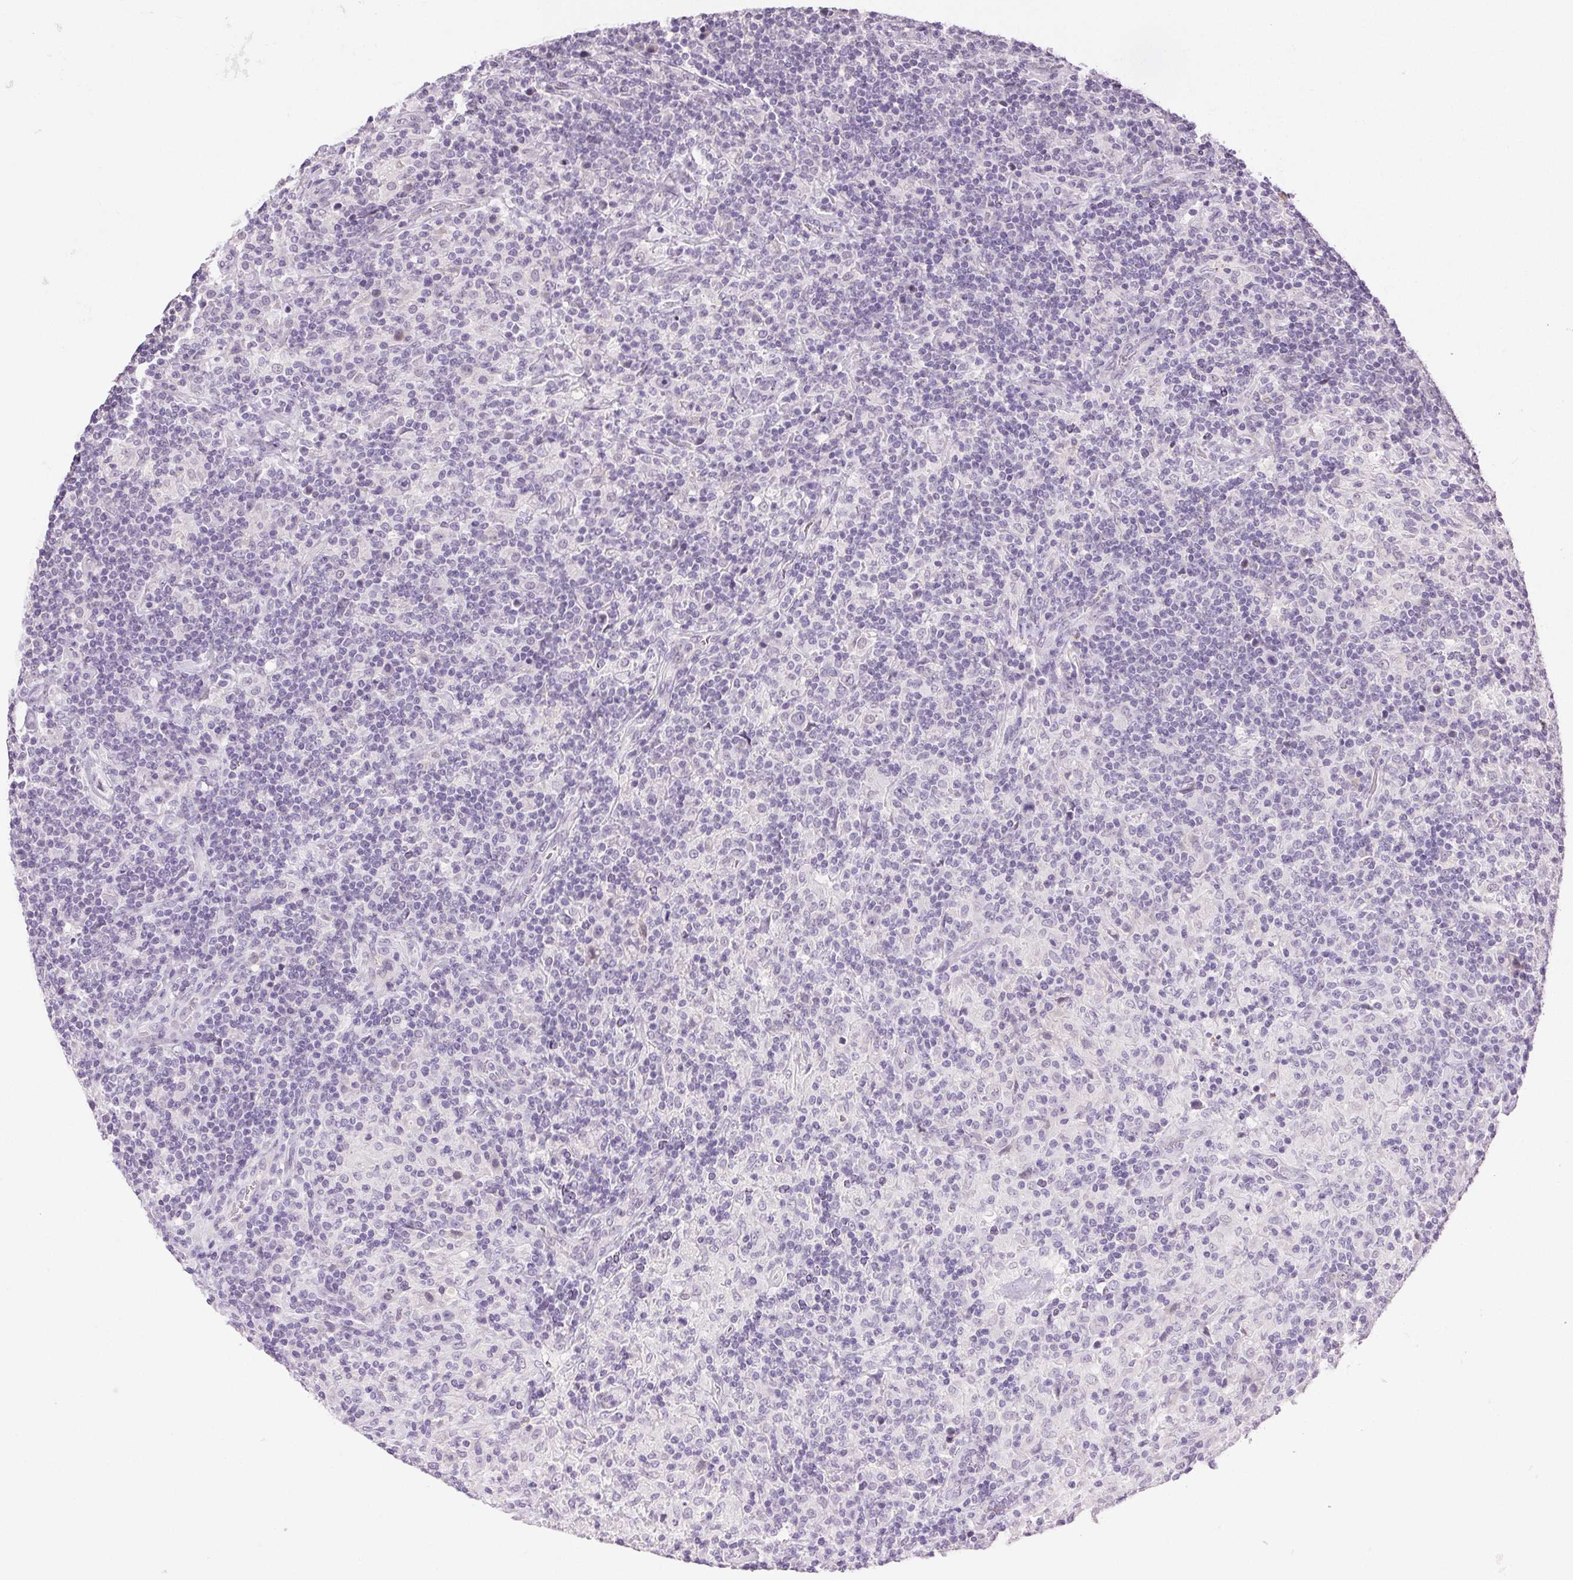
{"staining": {"intensity": "negative", "quantity": "none", "location": "none"}, "tissue": "lymphoma", "cell_type": "Tumor cells", "image_type": "cancer", "snomed": [{"axis": "morphology", "description": "Hodgkin's disease, NOS"}, {"axis": "topography", "description": "Lymph node"}], "caption": "Tumor cells are negative for brown protein staining in lymphoma. (Brightfield microscopy of DAB IHC at high magnification).", "gene": "CLDN10", "patient": {"sex": "male", "age": 70}}